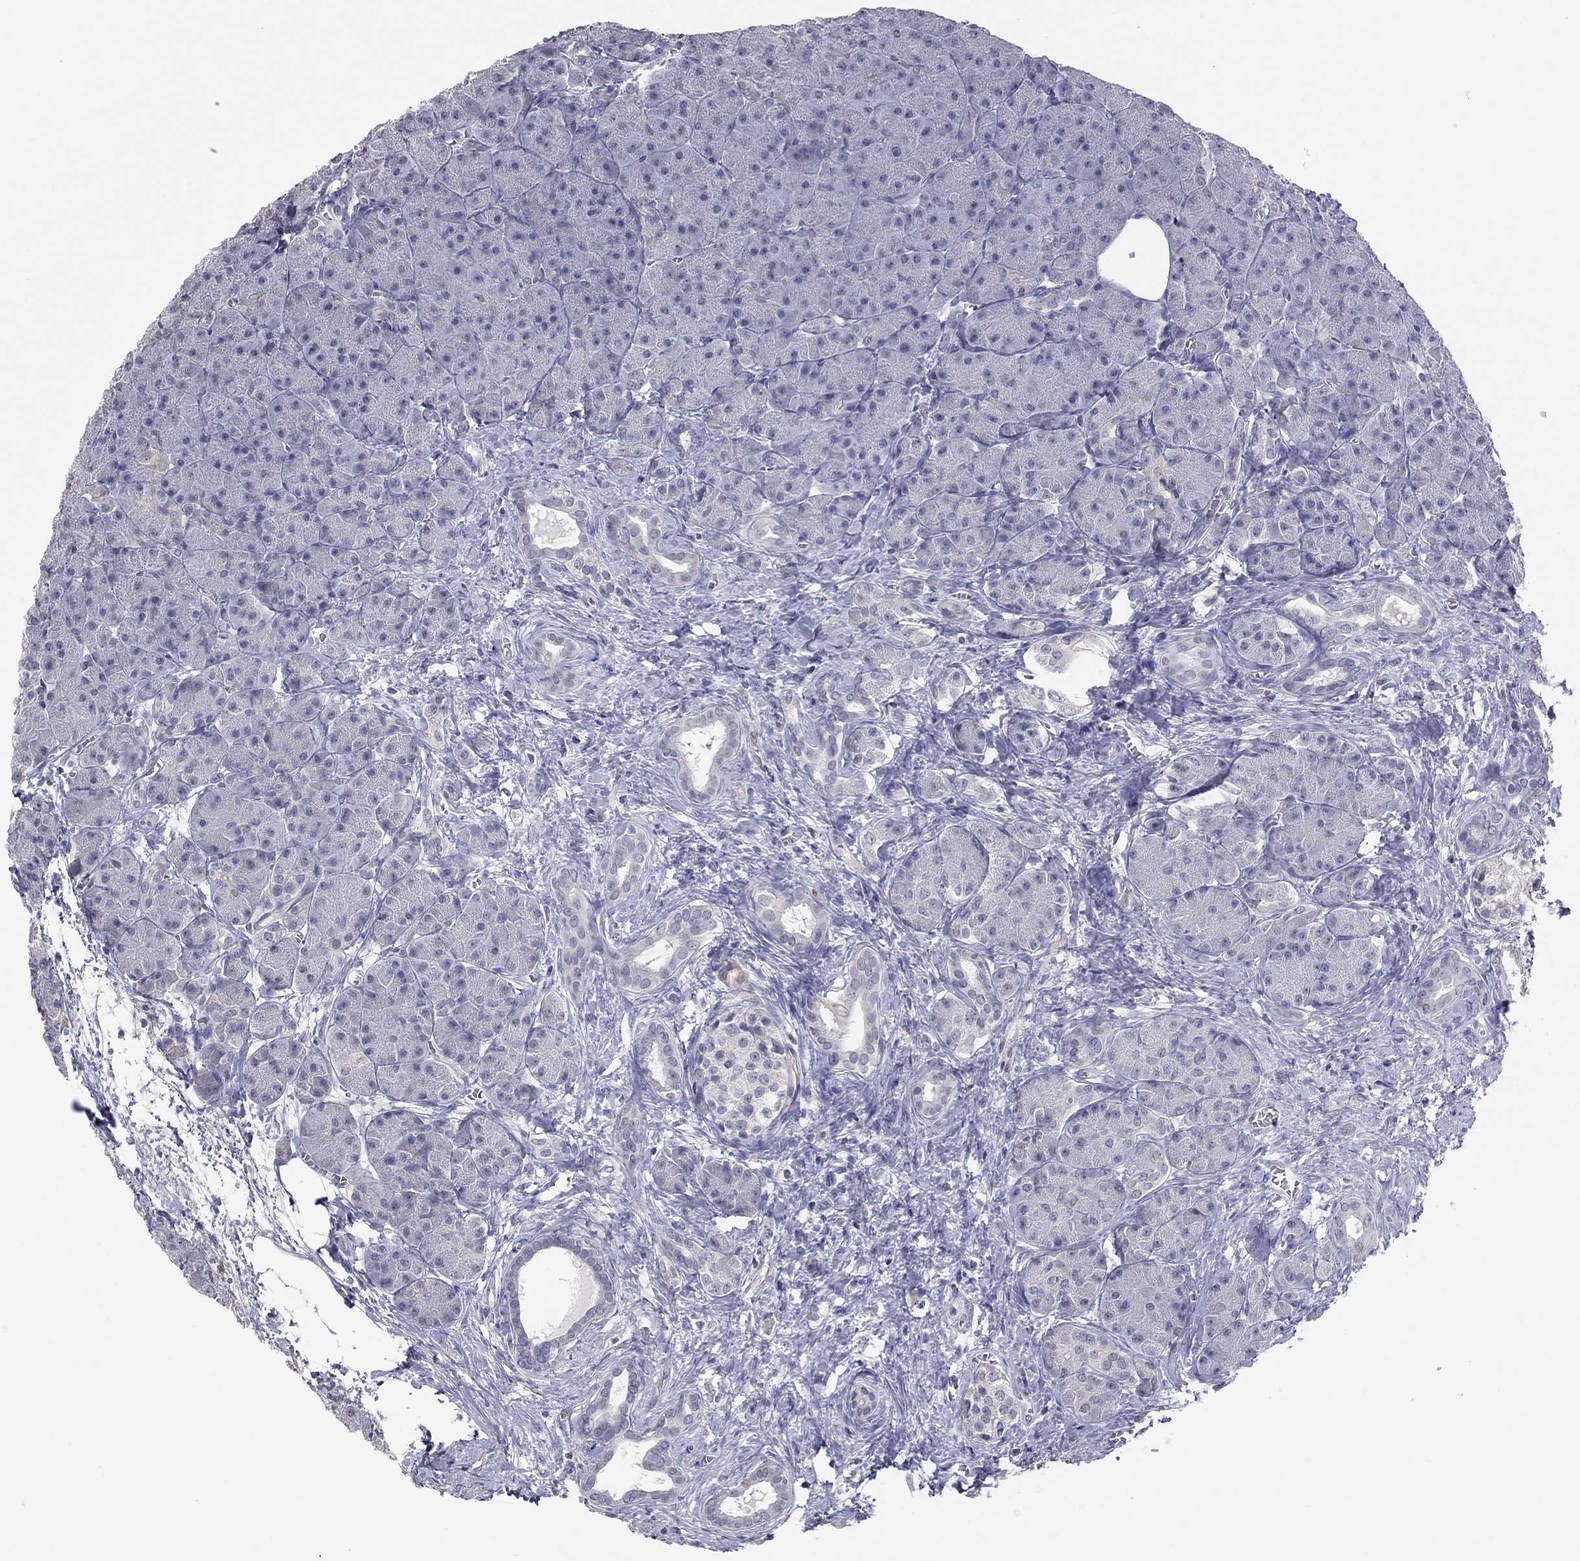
{"staining": {"intensity": "negative", "quantity": "none", "location": "none"}, "tissue": "pancreas", "cell_type": "Exocrine glandular cells", "image_type": "normal", "snomed": [{"axis": "morphology", "description": "Normal tissue, NOS"}, {"axis": "topography", "description": "Pancreas"}], "caption": "Exocrine glandular cells show no significant protein staining in unremarkable pancreas. Nuclei are stained in blue.", "gene": "IP6K3", "patient": {"sex": "male", "age": 61}}